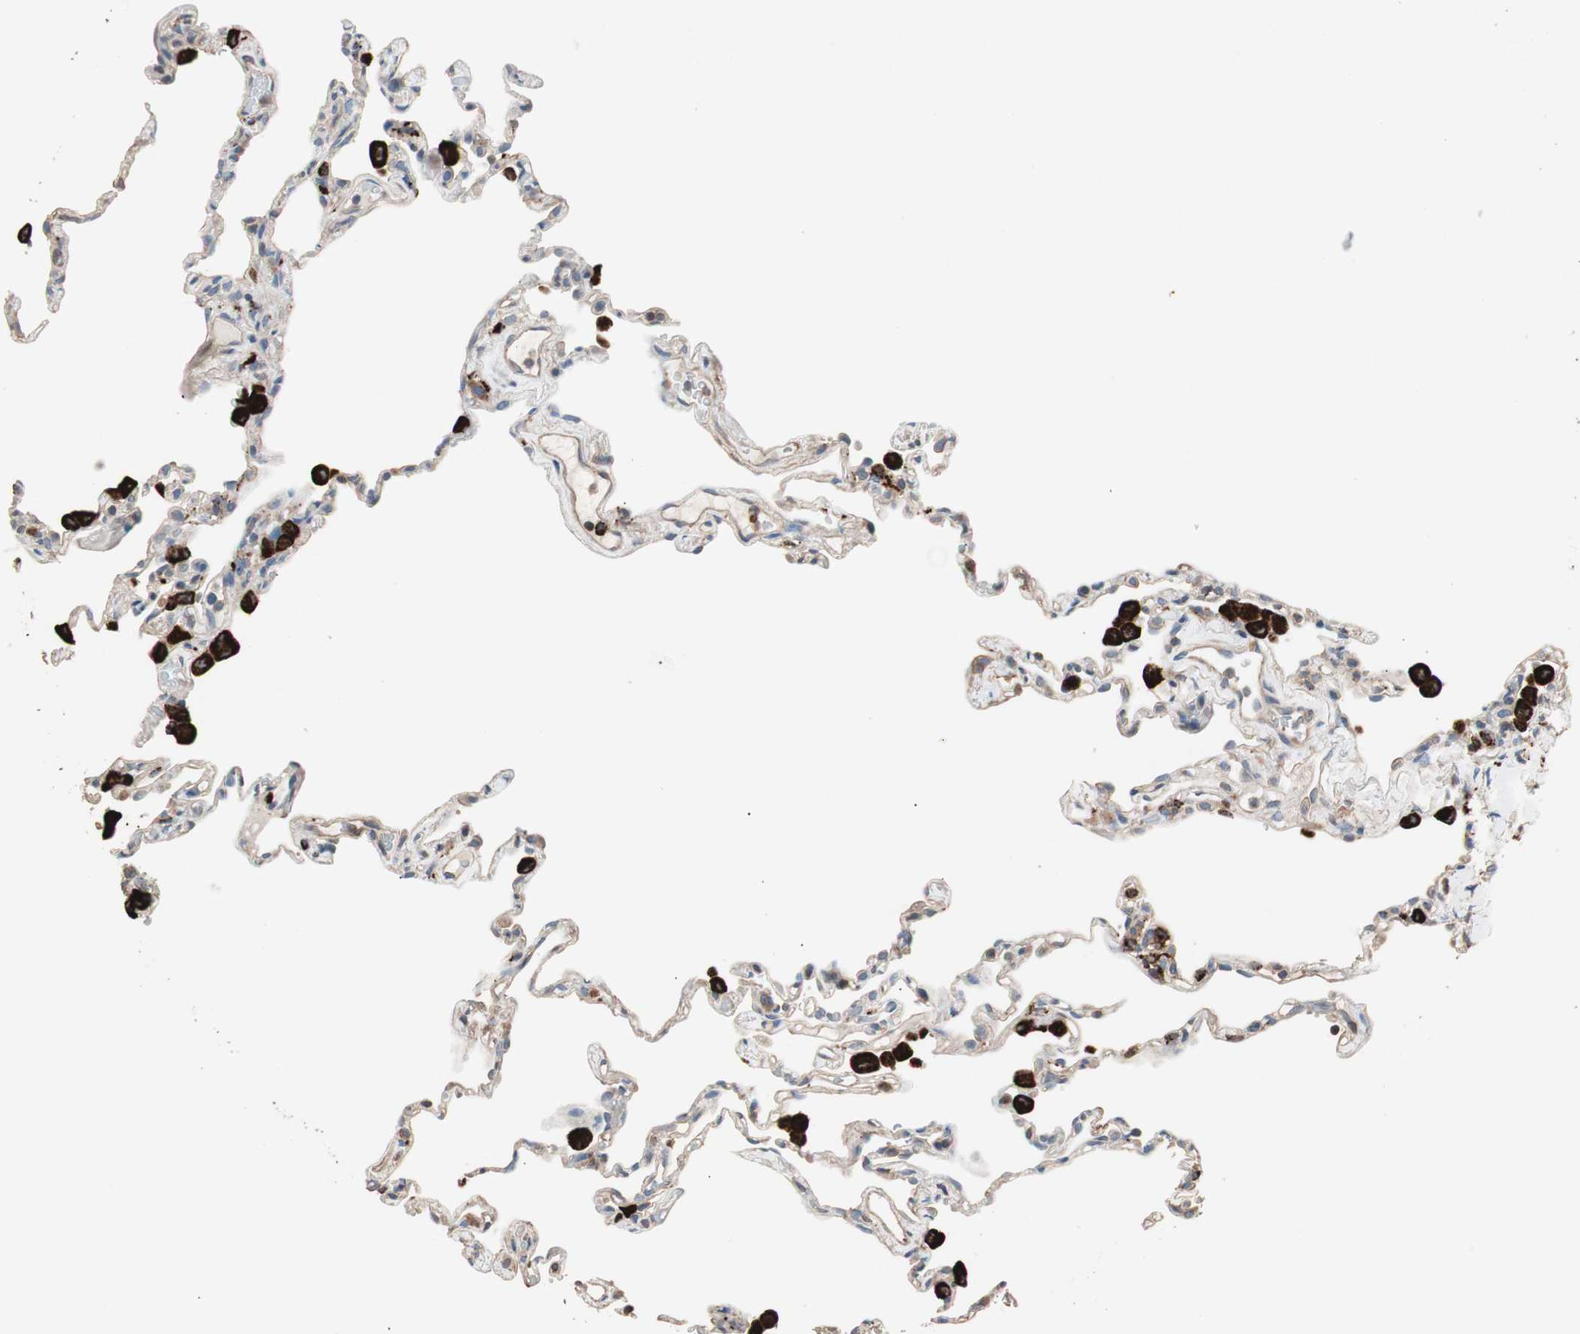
{"staining": {"intensity": "weak", "quantity": "25%-75%", "location": "cytoplasmic/membranous"}, "tissue": "lung", "cell_type": "Alveolar cells", "image_type": "normal", "snomed": [{"axis": "morphology", "description": "Normal tissue, NOS"}, {"axis": "topography", "description": "Lung"}], "caption": "IHC of normal human lung reveals low levels of weak cytoplasmic/membranous expression in about 25%-75% of alveolar cells.", "gene": "CCT3", "patient": {"sex": "male", "age": 59}}